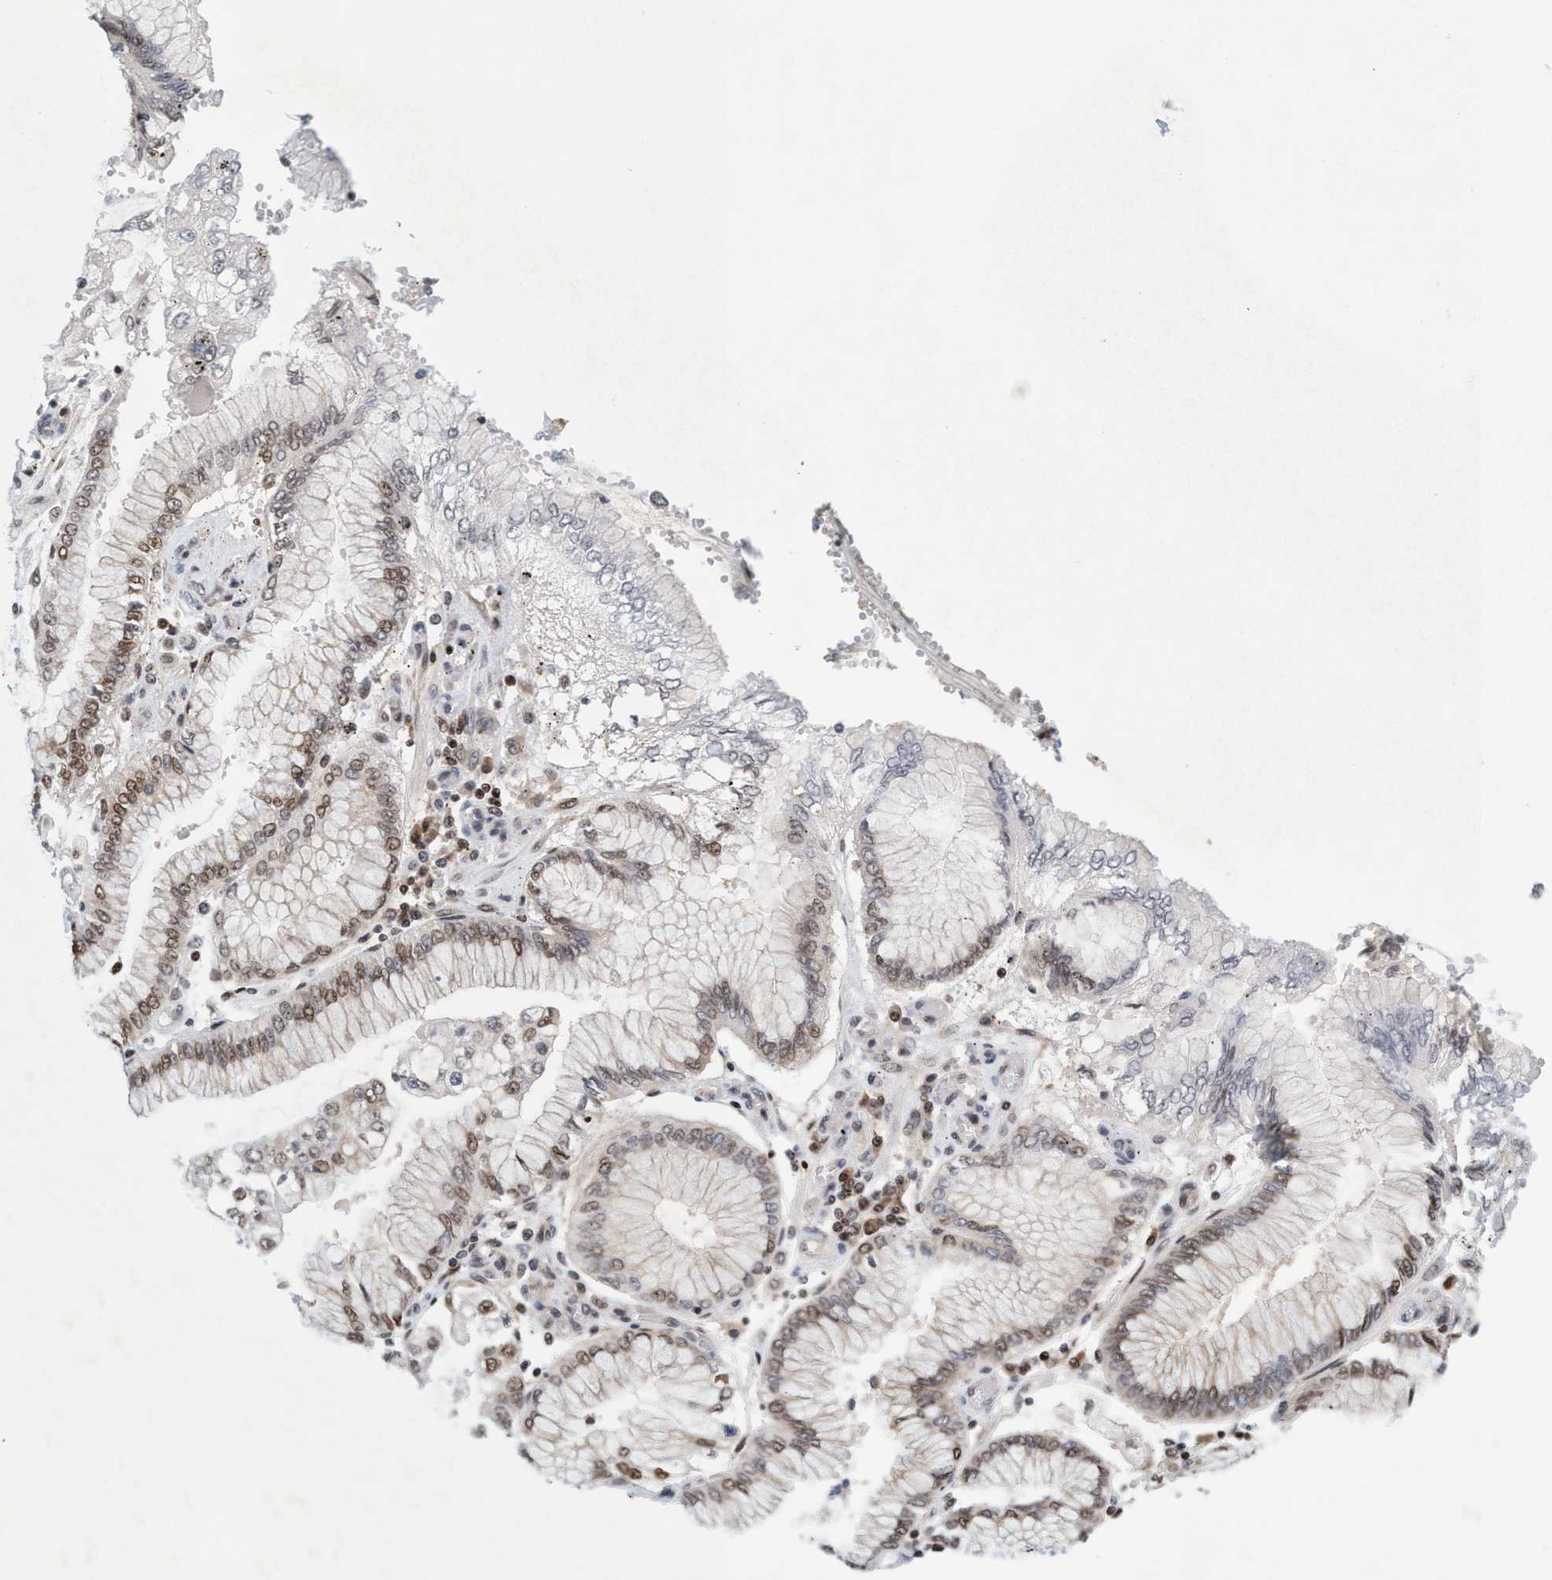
{"staining": {"intensity": "moderate", "quantity": ">75%", "location": "nuclear"}, "tissue": "stomach cancer", "cell_type": "Tumor cells", "image_type": "cancer", "snomed": [{"axis": "morphology", "description": "Adenocarcinoma, NOS"}, {"axis": "topography", "description": "Stomach"}], "caption": "Moderate nuclear positivity for a protein is identified in about >75% of tumor cells of adenocarcinoma (stomach) using immunohistochemistry.", "gene": "SMCR8", "patient": {"sex": "male", "age": 76}}